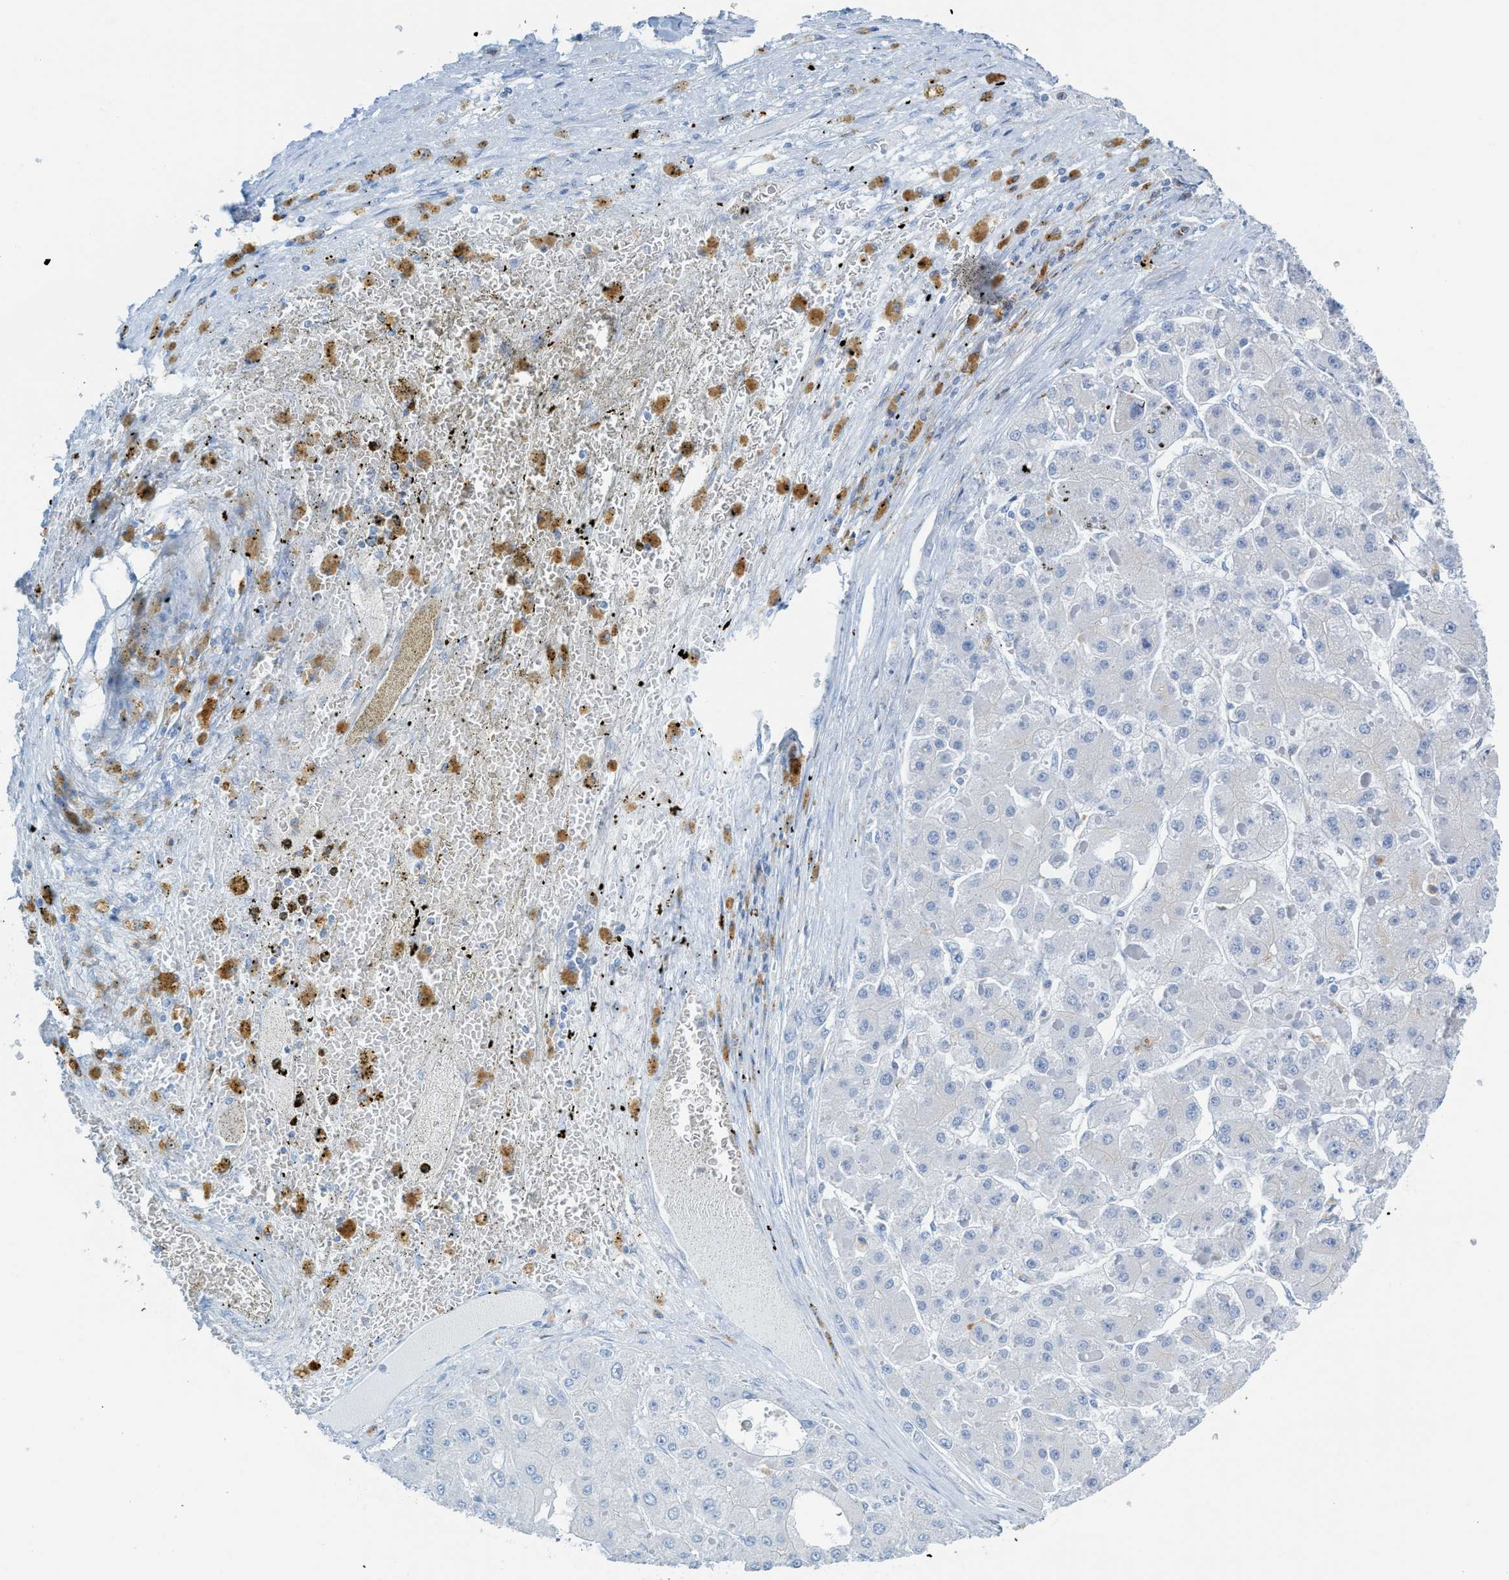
{"staining": {"intensity": "negative", "quantity": "none", "location": "none"}, "tissue": "liver cancer", "cell_type": "Tumor cells", "image_type": "cancer", "snomed": [{"axis": "morphology", "description": "Carcinoma, Hepatocellular, NOS"}, {"axis": "topography", "description": "Liver"}], "caption": "Tumor cells show no significant staining in liver cancer. Brightfield microscopy of immunohistochemistry stained with DAB (brown) and hematoxylin (blue), captured at high magnification.", "gene": "C21orf62", "patient": {"sex": "female", "age": 73}}